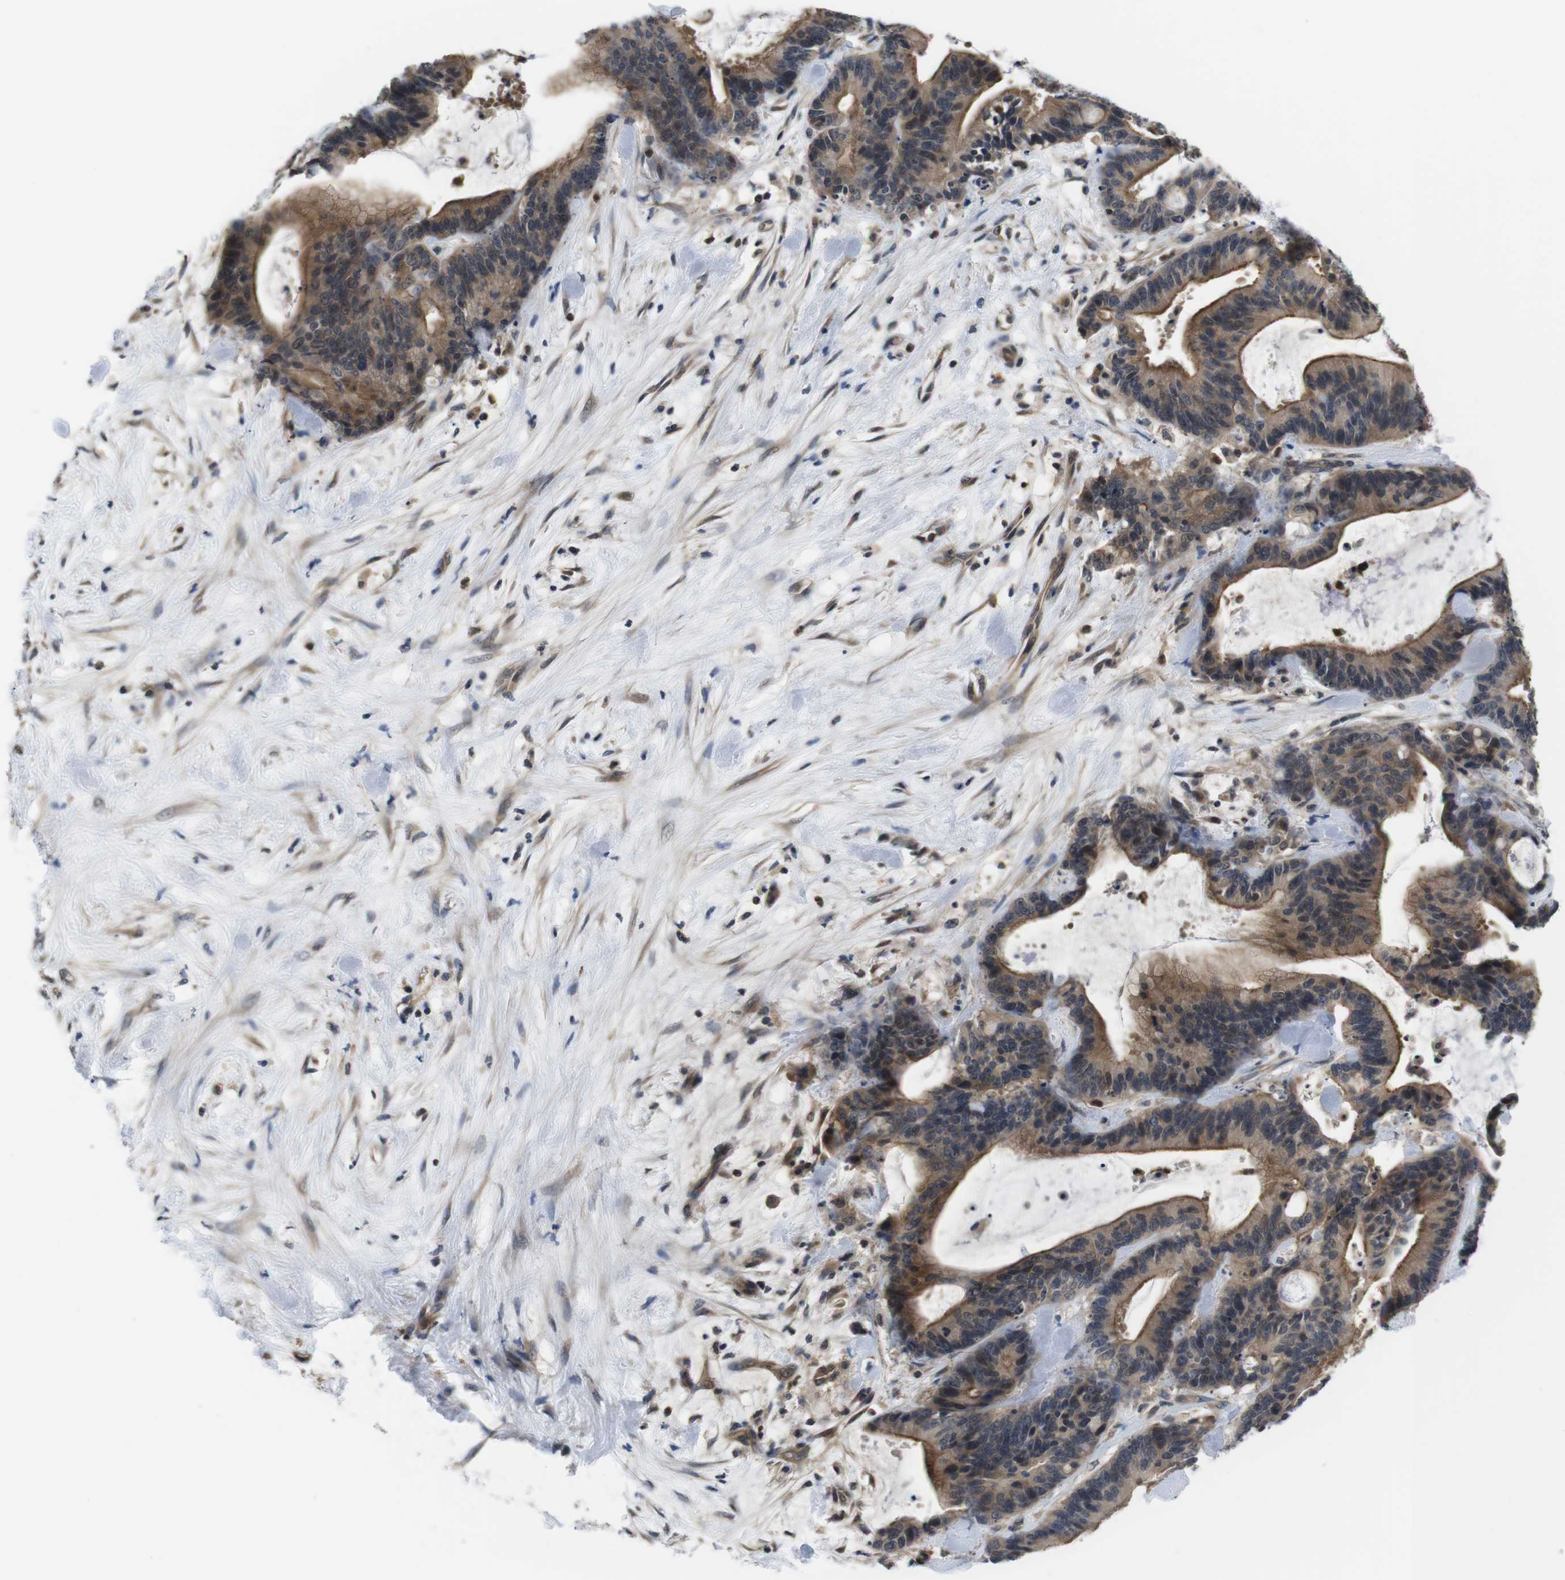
{"staining": {"intensity": "moderate", "quantity": ">75%", "location": "cytoplasmic/membranous"}, "tissue": "liver cancer", "cell_type": "Tumor cells", "image_type": "cancer", "snomed": [{"axis": "morphology", "description": "Cholangiocarcinoma"}, {"axis": "topography", "description": "Liver"}], "caption": "This is a histology image of immunohistochemistry (IHC) staining of liver cancer (cholangiocarcinoma), which shows moderate positivity in the cytoplasmic/membranous of tumor cells.", "gene": "FADD", "patient": {"sex": "female", "age": 73}}